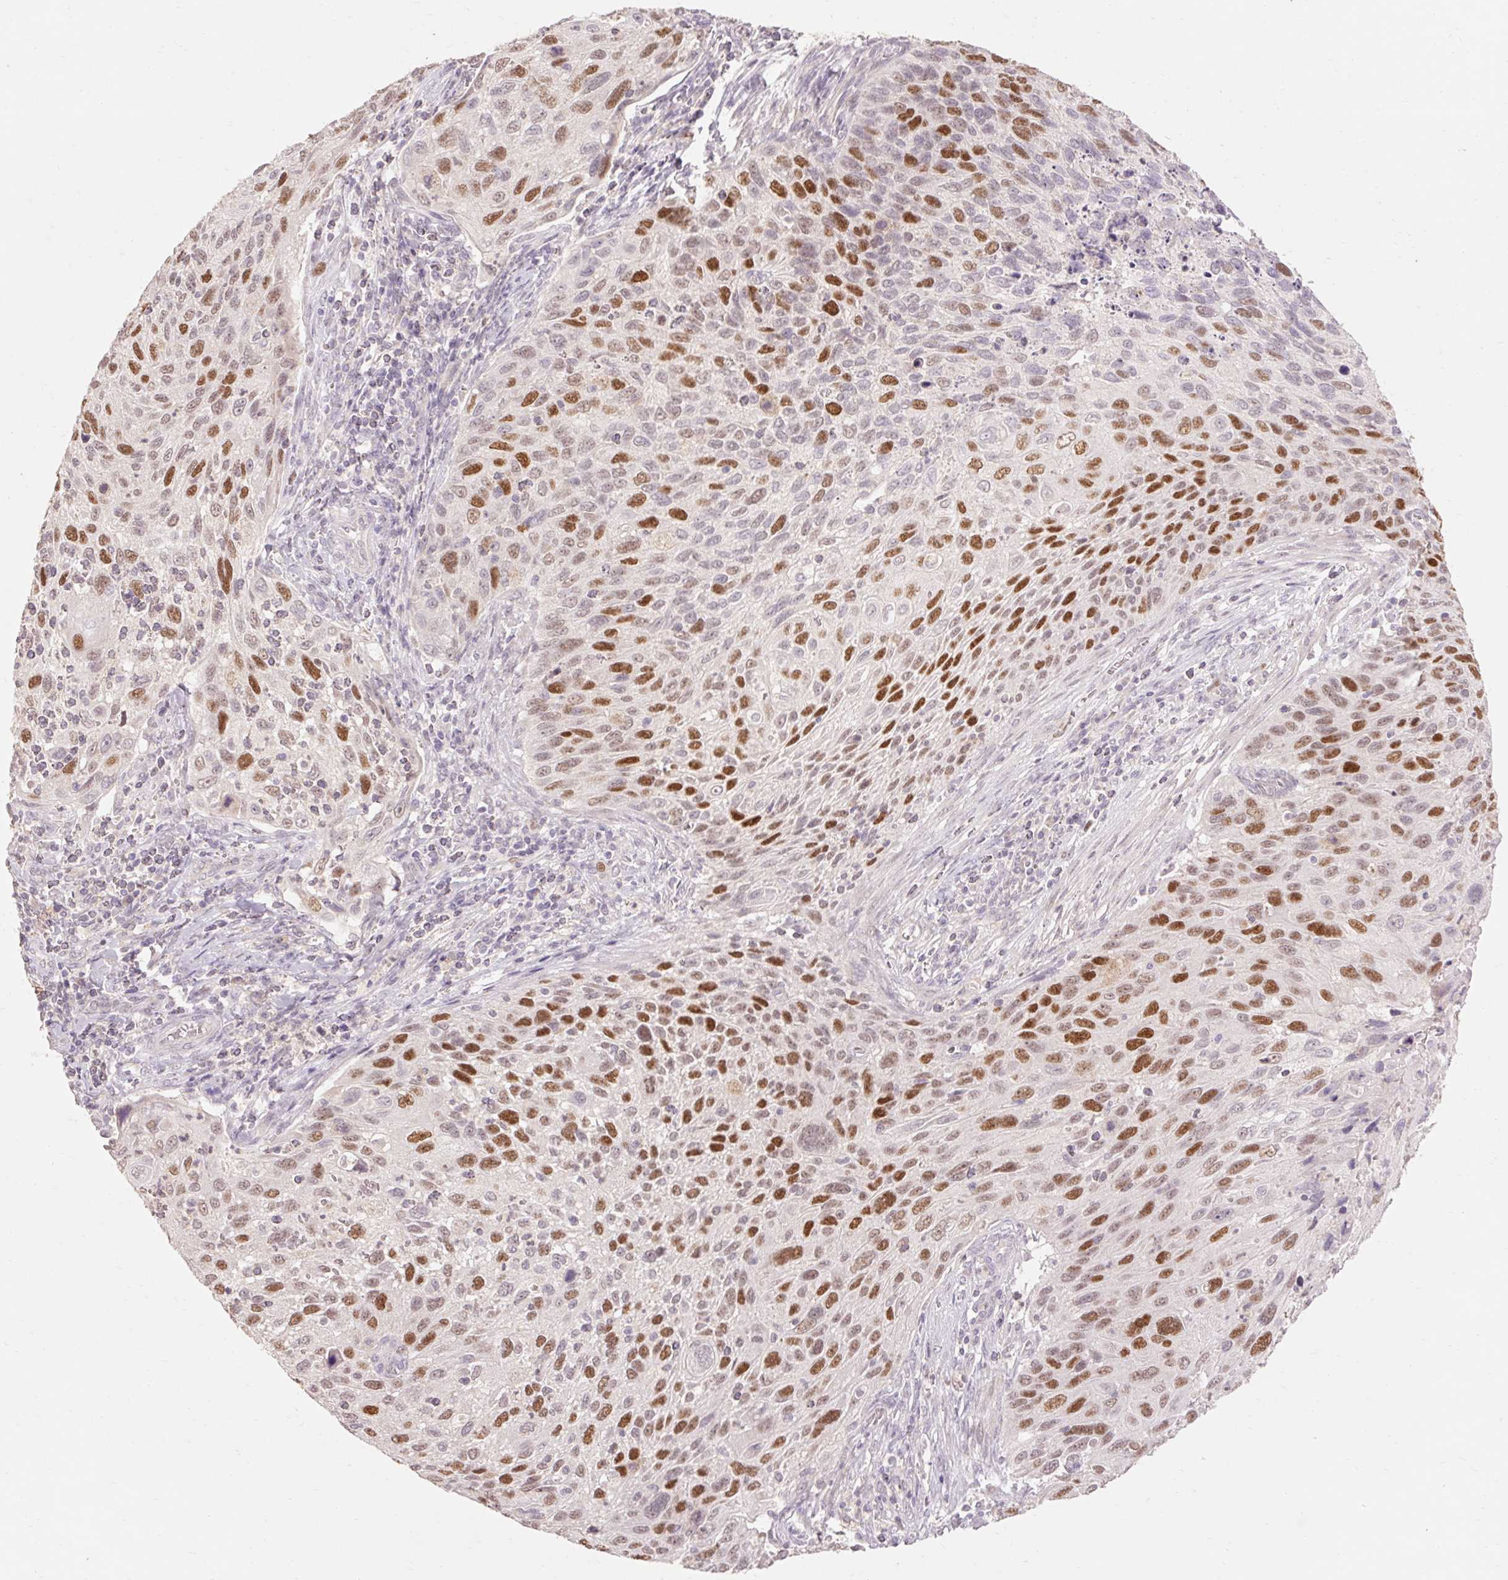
{"staining": {"intensity": "strong", "quantity": "25%-75%", "location": "nuclear"}, "tissue": "cervical cancer", "cell_type": "Tumor cells", "image_type": "cancer", "snomed": [{"axis": "morphology", "description": "Squamous cell carcinoma, NOS"}, {"axis": "topography", "description": "Cervix"}], "caption": "The immunohistochemical stain highlights strong nuclear expression in tumor cells of cervical cancer (squamous cell carcinoma) tissue. (DAB IHC, brown staining for protein, blue staining for nuclei).", "gene": "SKP2", "patient": {"sex": "female", "age": 70}}